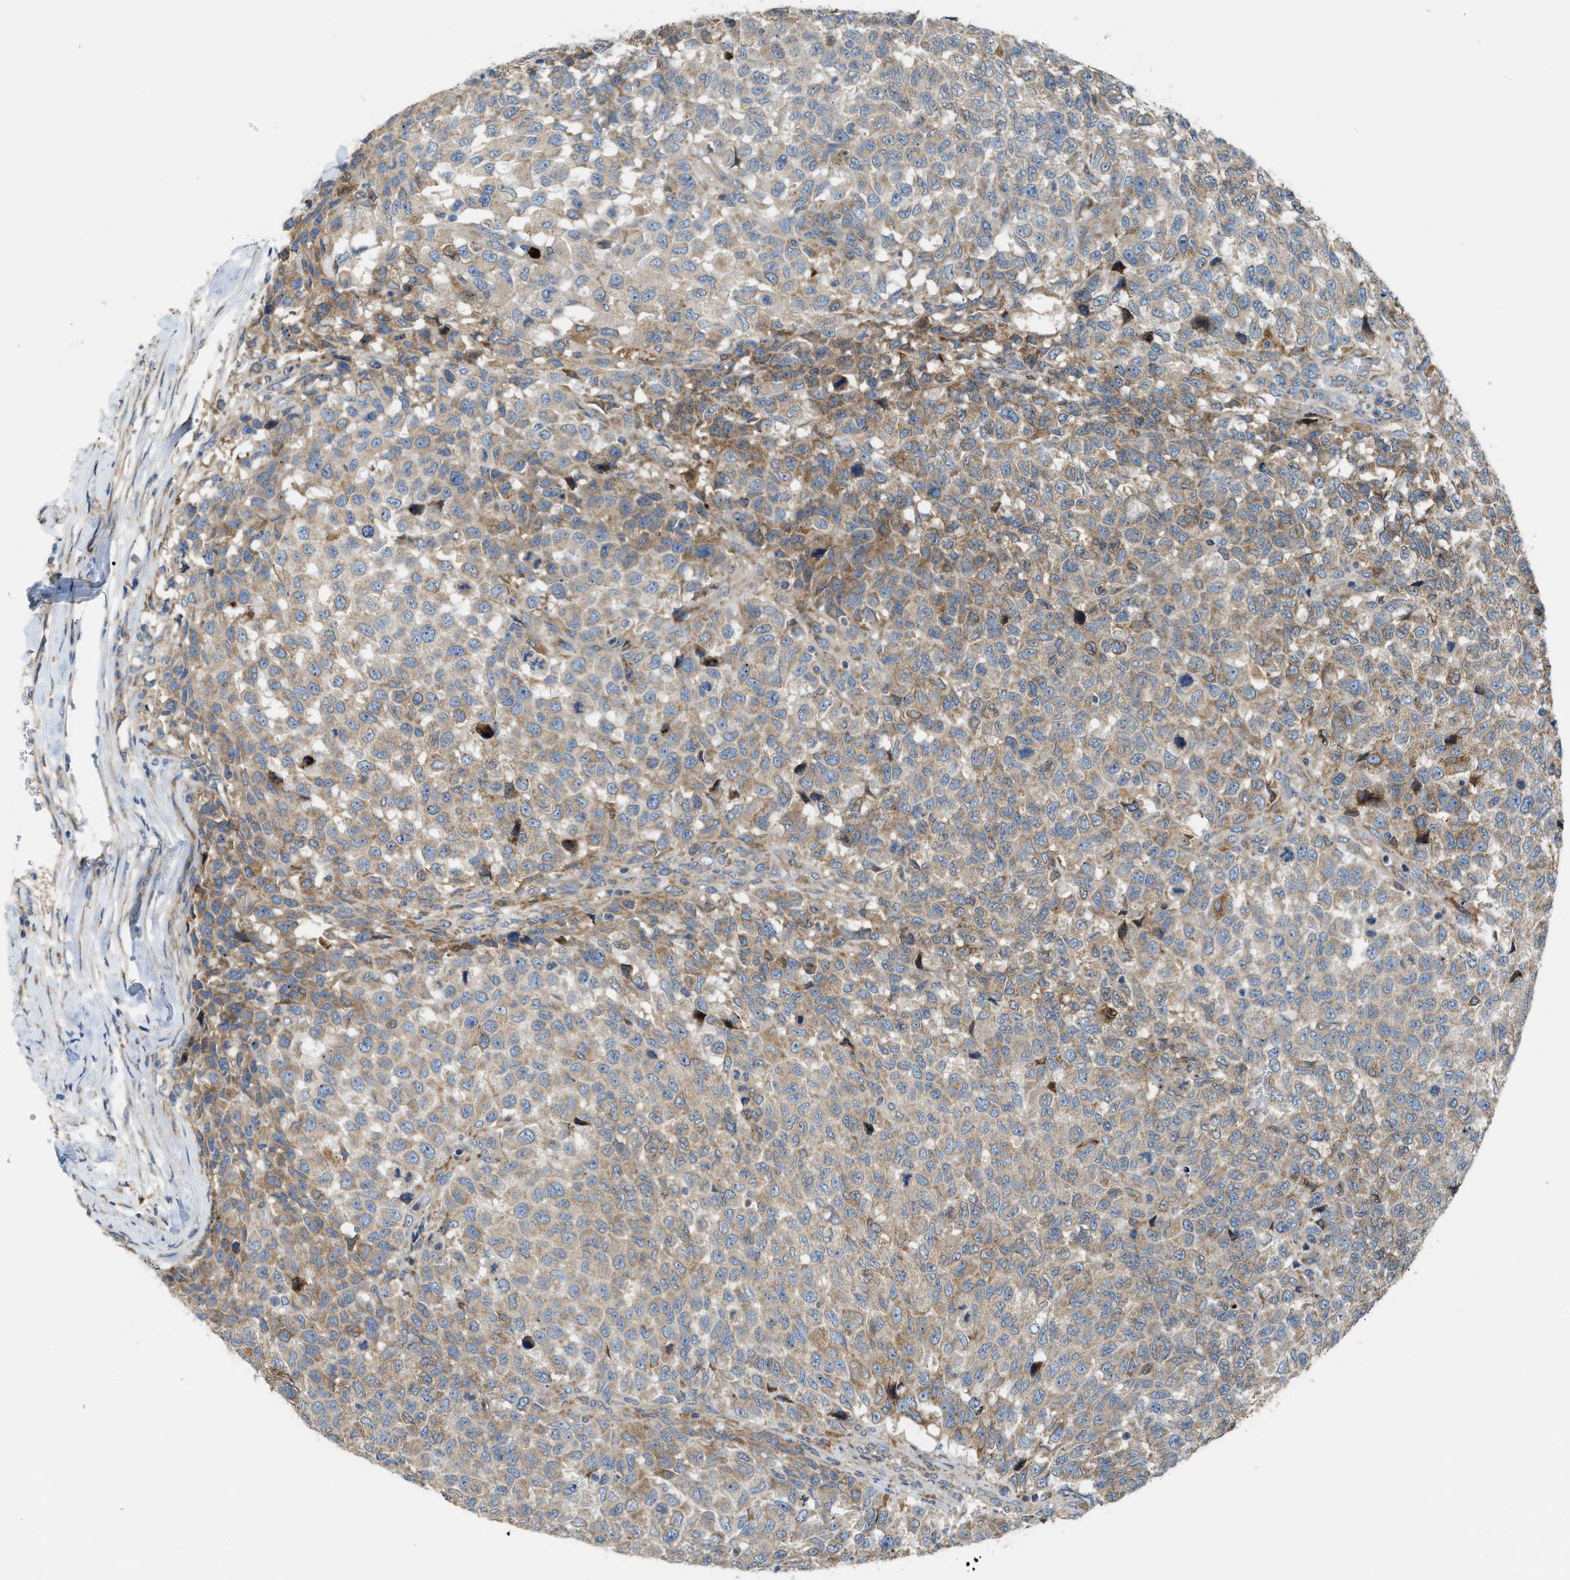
{"staining": {"intensity": "moderate", "quantity": ">75%", "location": "cytoplasmic/membranous"}, "tissue": "testis cancer", "cell_type": "Tumor cells", "image_type": "cancer", "snomed": [{"axis": "morphology", "description": "Seminoma, NOS"}, {"axis": "topography", "description": "Testis"}], "caption": "Protein staining by immunohistochemistry shows moderate cytoplasmic/membranous expression in approximately >75% of tumor cells in seminoma (testis).", "gene": "TMEM68", "patient": {"sex": "male", "age": 59}}